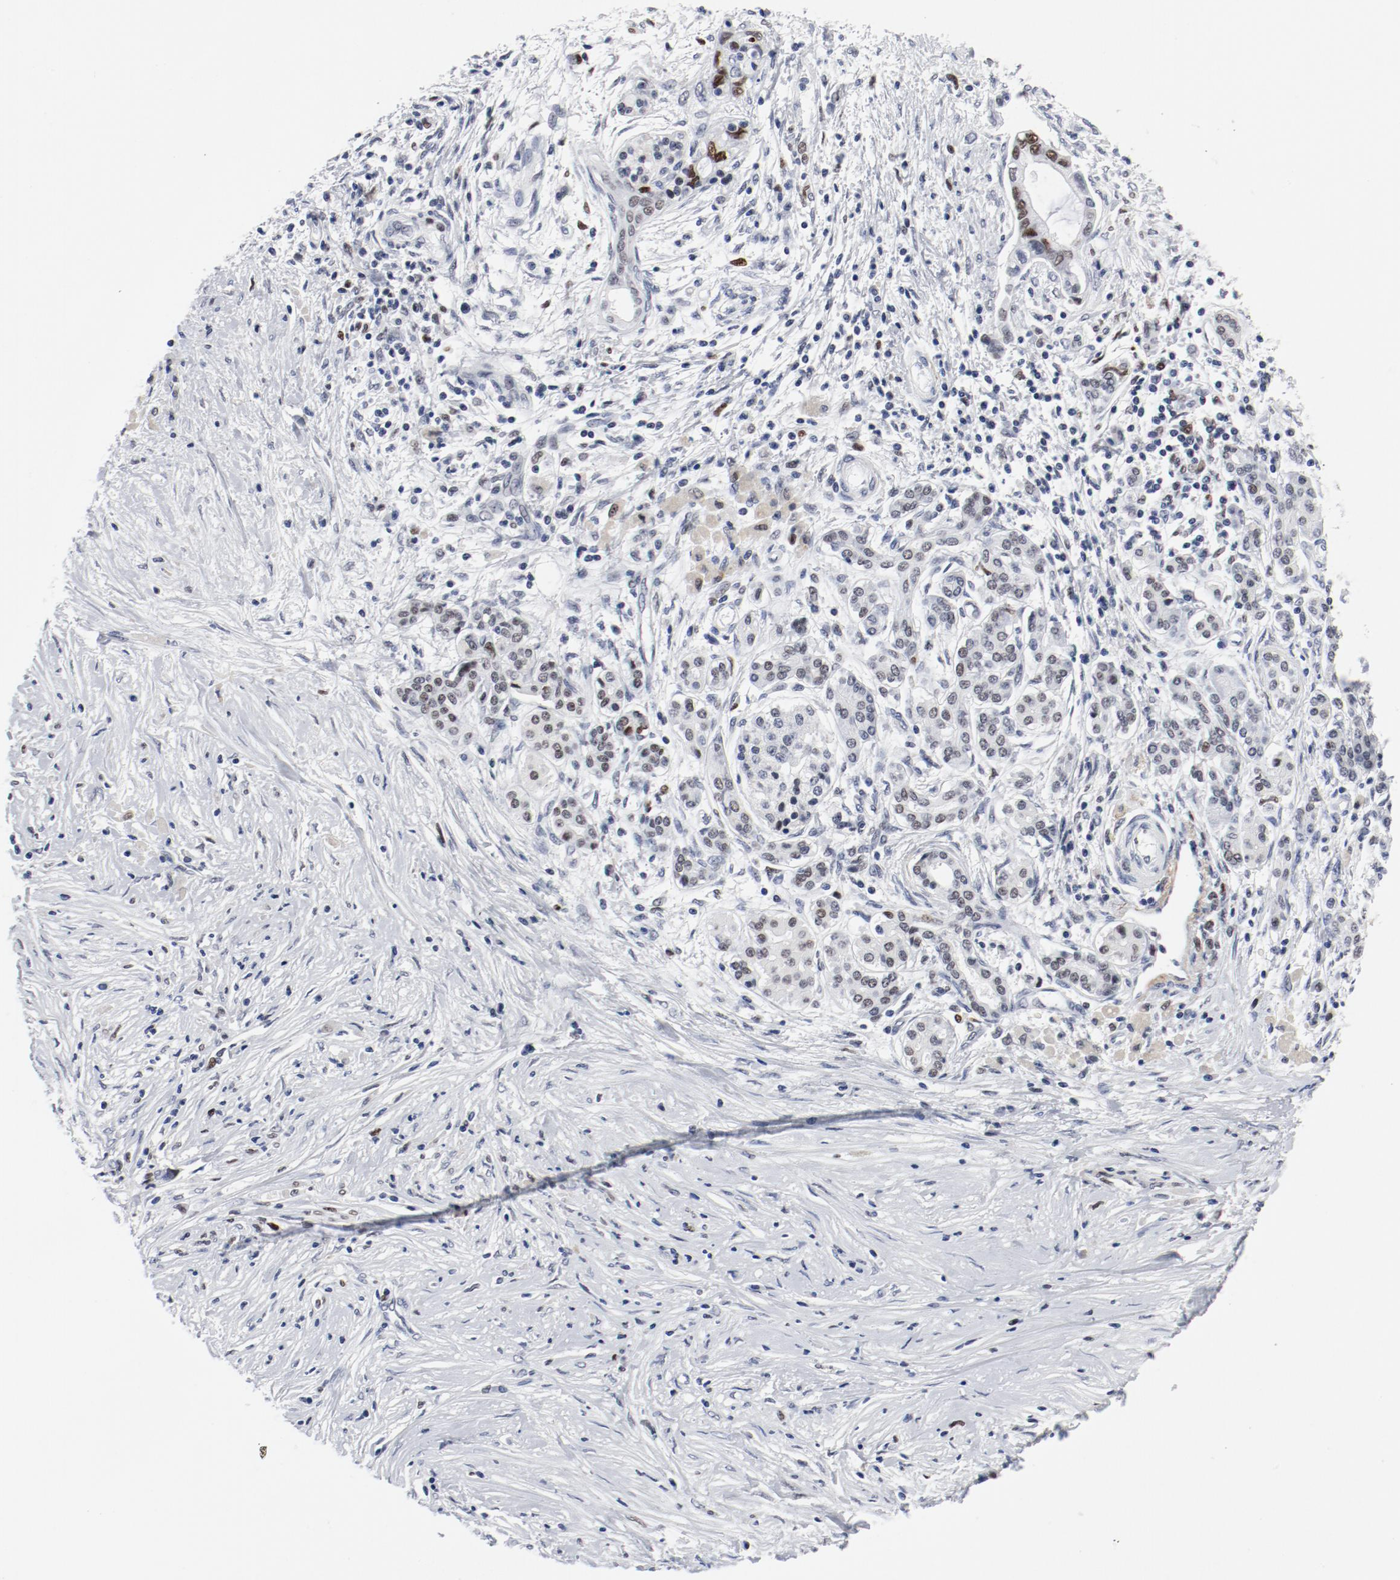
{"staining": {"intensity": "moderate", "quantity": "<25%", "location": "nuclear"}, "tissue": "pancreatic cancer", "cell_type": "Tumor cells", "image_type": "cancer", "snomed": [{"axis": "morphology", "description": "Adenocarcinoma, NOS"}, {"axis": "topography", "description": "Pancreas"}], "caption": "Protein staining by immunohistochemistry reveals moderate nuclear positivity in about <25% of tumor cells in adenocarcinoma (pancreatic).", "gene": "POLD1", "patient": {"sex": "female", "age": 59}}